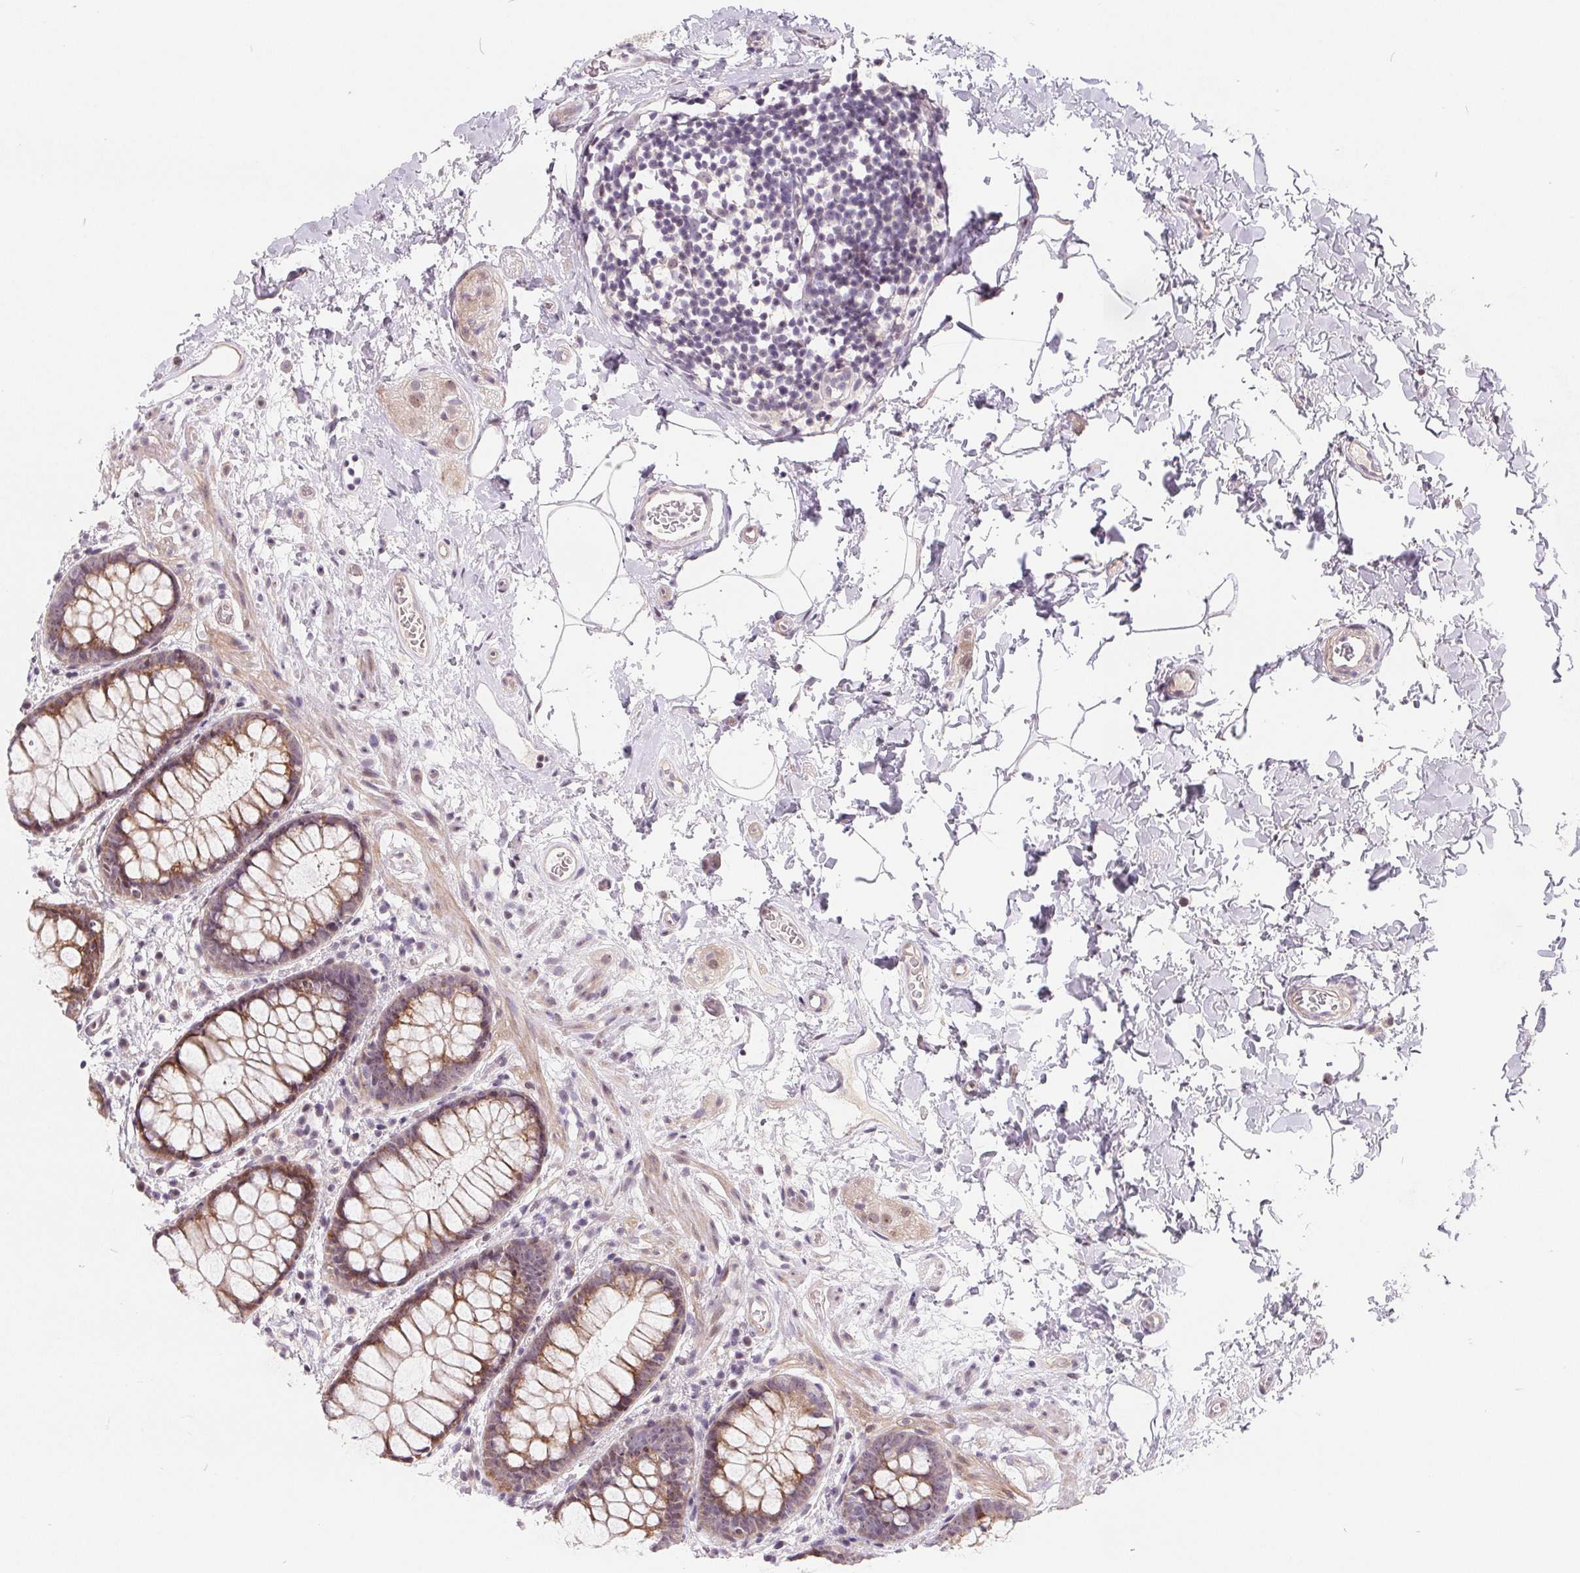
{"staining": {"intensity": "moderate", "quantity": ">75%", "location": "cytoplasmic/membranous,nuclear"}, "tissue": "rectum", "cell_type": "Glandular cells", "image_type": "normal", "snomed": [{"axis": "morphology", "description": "Normal tissue, NOS"}, {"axis": "topography", "description": "Rectum"}], "caption": "Immunohistochemical staining of normal rectum reveals medium levels of moderate cytoplasmic/membranous,nuclear expression in approximately >75% of glandular cells. Nuclei are stained in blue.", "gene": "NRG2", "patient": {"sex": "female", "age": 62}}